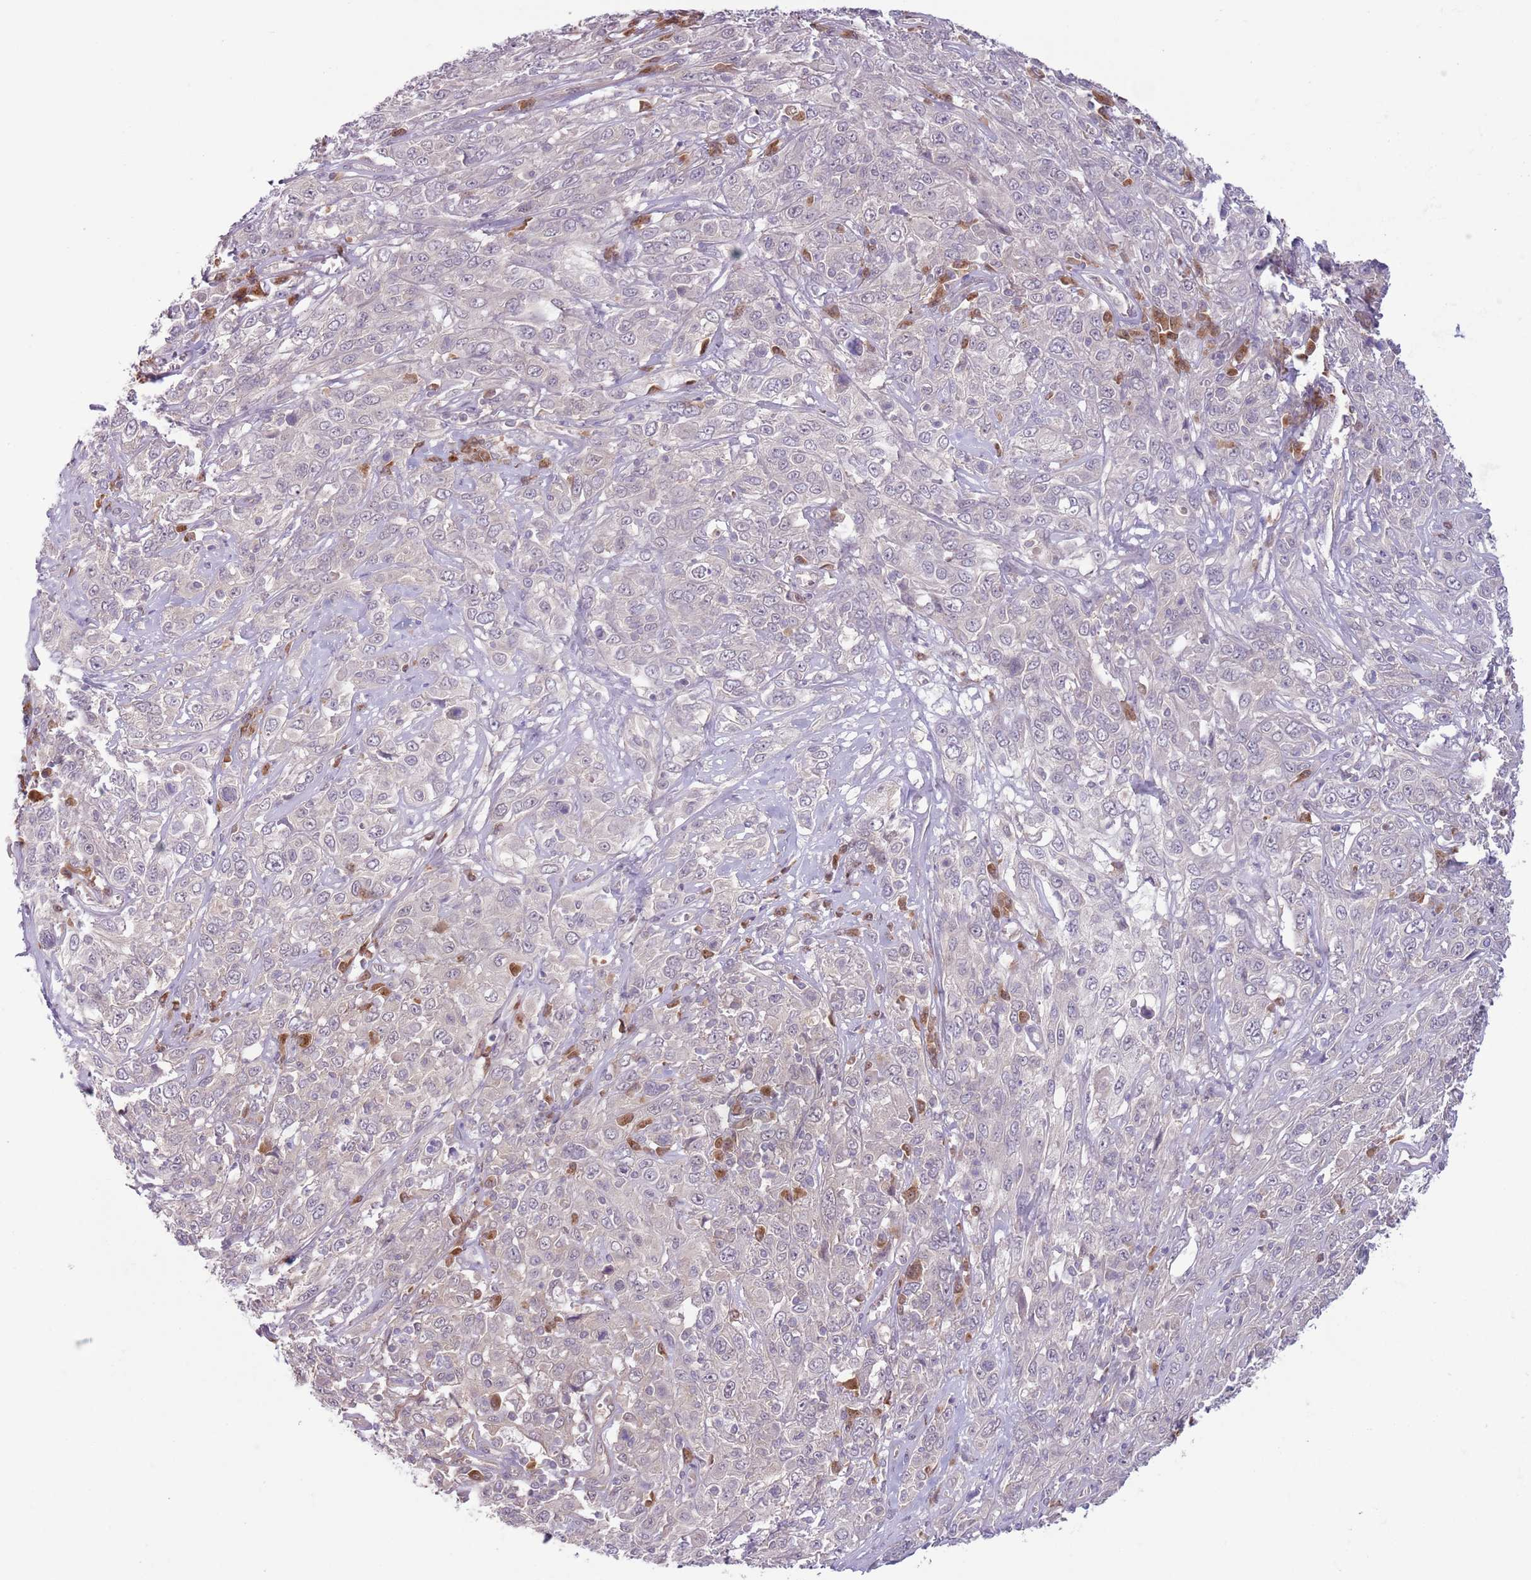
{"staining": {"intensity": "negative", "quantity": "none", "location": "none"}, "tissue": "cervical cancer", "cell_type": "Tumor cells", "image_type": "cancer", "snomed": [{"axis": "morphology", "description": "Squamous cell carcinoma, NOS"}, {"axis": "topography", "description": "Cervix"}], "caption": "DAB (3,3'-diaminobenzidine) immunohistochemical staining of human squamous cell carcinoma (cervical) displays no significant positivity in tumor cells.", "gene": "COPE", "patient": {"sex": "female", "age": 46}}